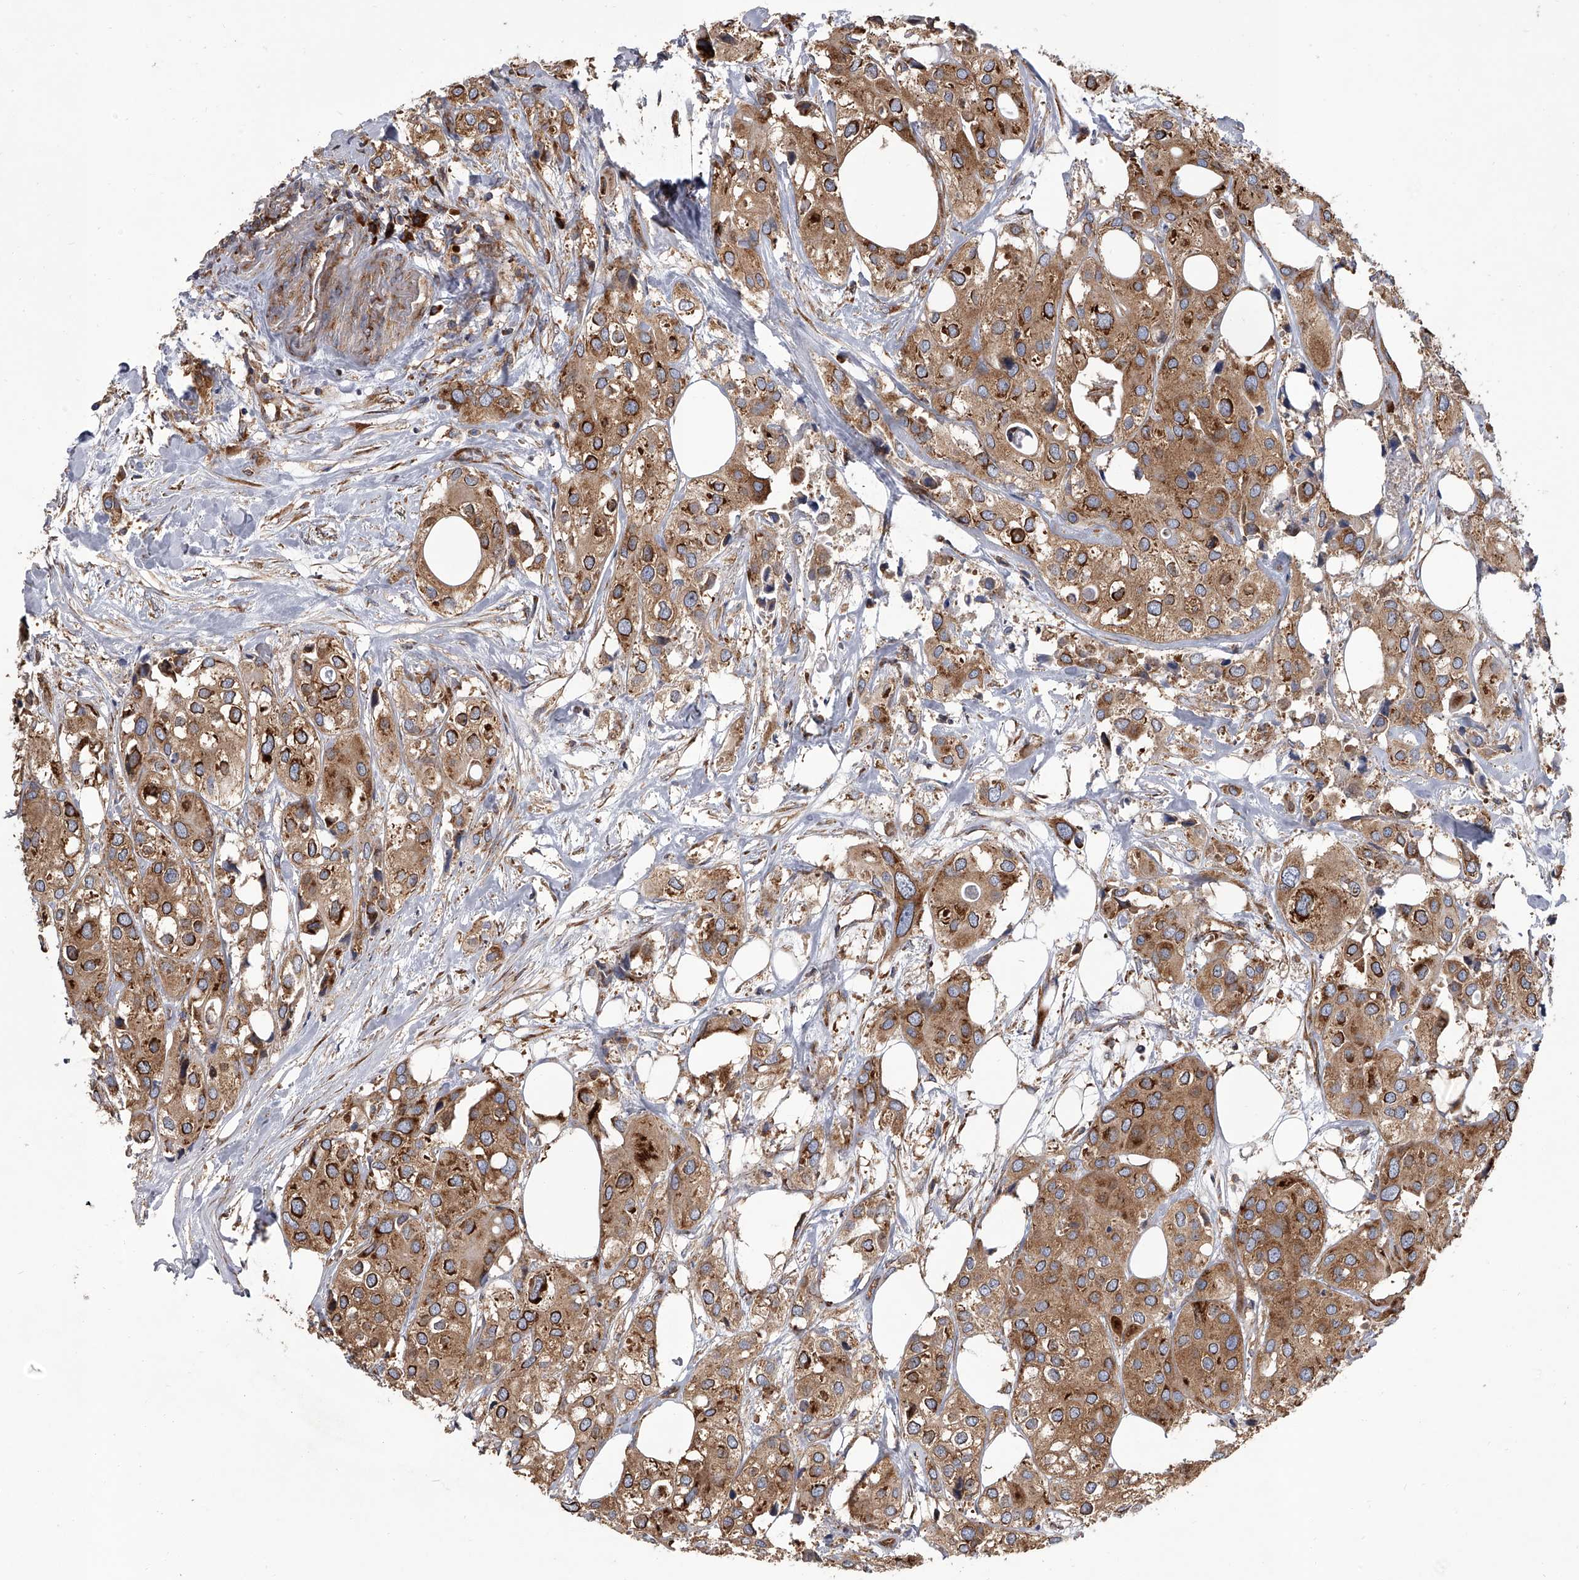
{"staining": {"intensity": "strong", "quantity": ">75%", "location": "cytoplasmic/membranous"}, "tissue": "urothelial cancer", "cell_type": "Tumor cells", "image_type": "cancer", "snomed": [{"axis": "morphology", "description": "Urothelial carcinoma, High grade"}, {"axis": "topography", "description": "Urinary bladder"}], "caption": "Urothelial cancer tissue exhibits strong cytoplasmic/membranous expression in about >75% of tumor cells, visualized by immunohistochemistry.", "gene": "EIF2S2", "patient": {"sex": "male", "age": 64}}